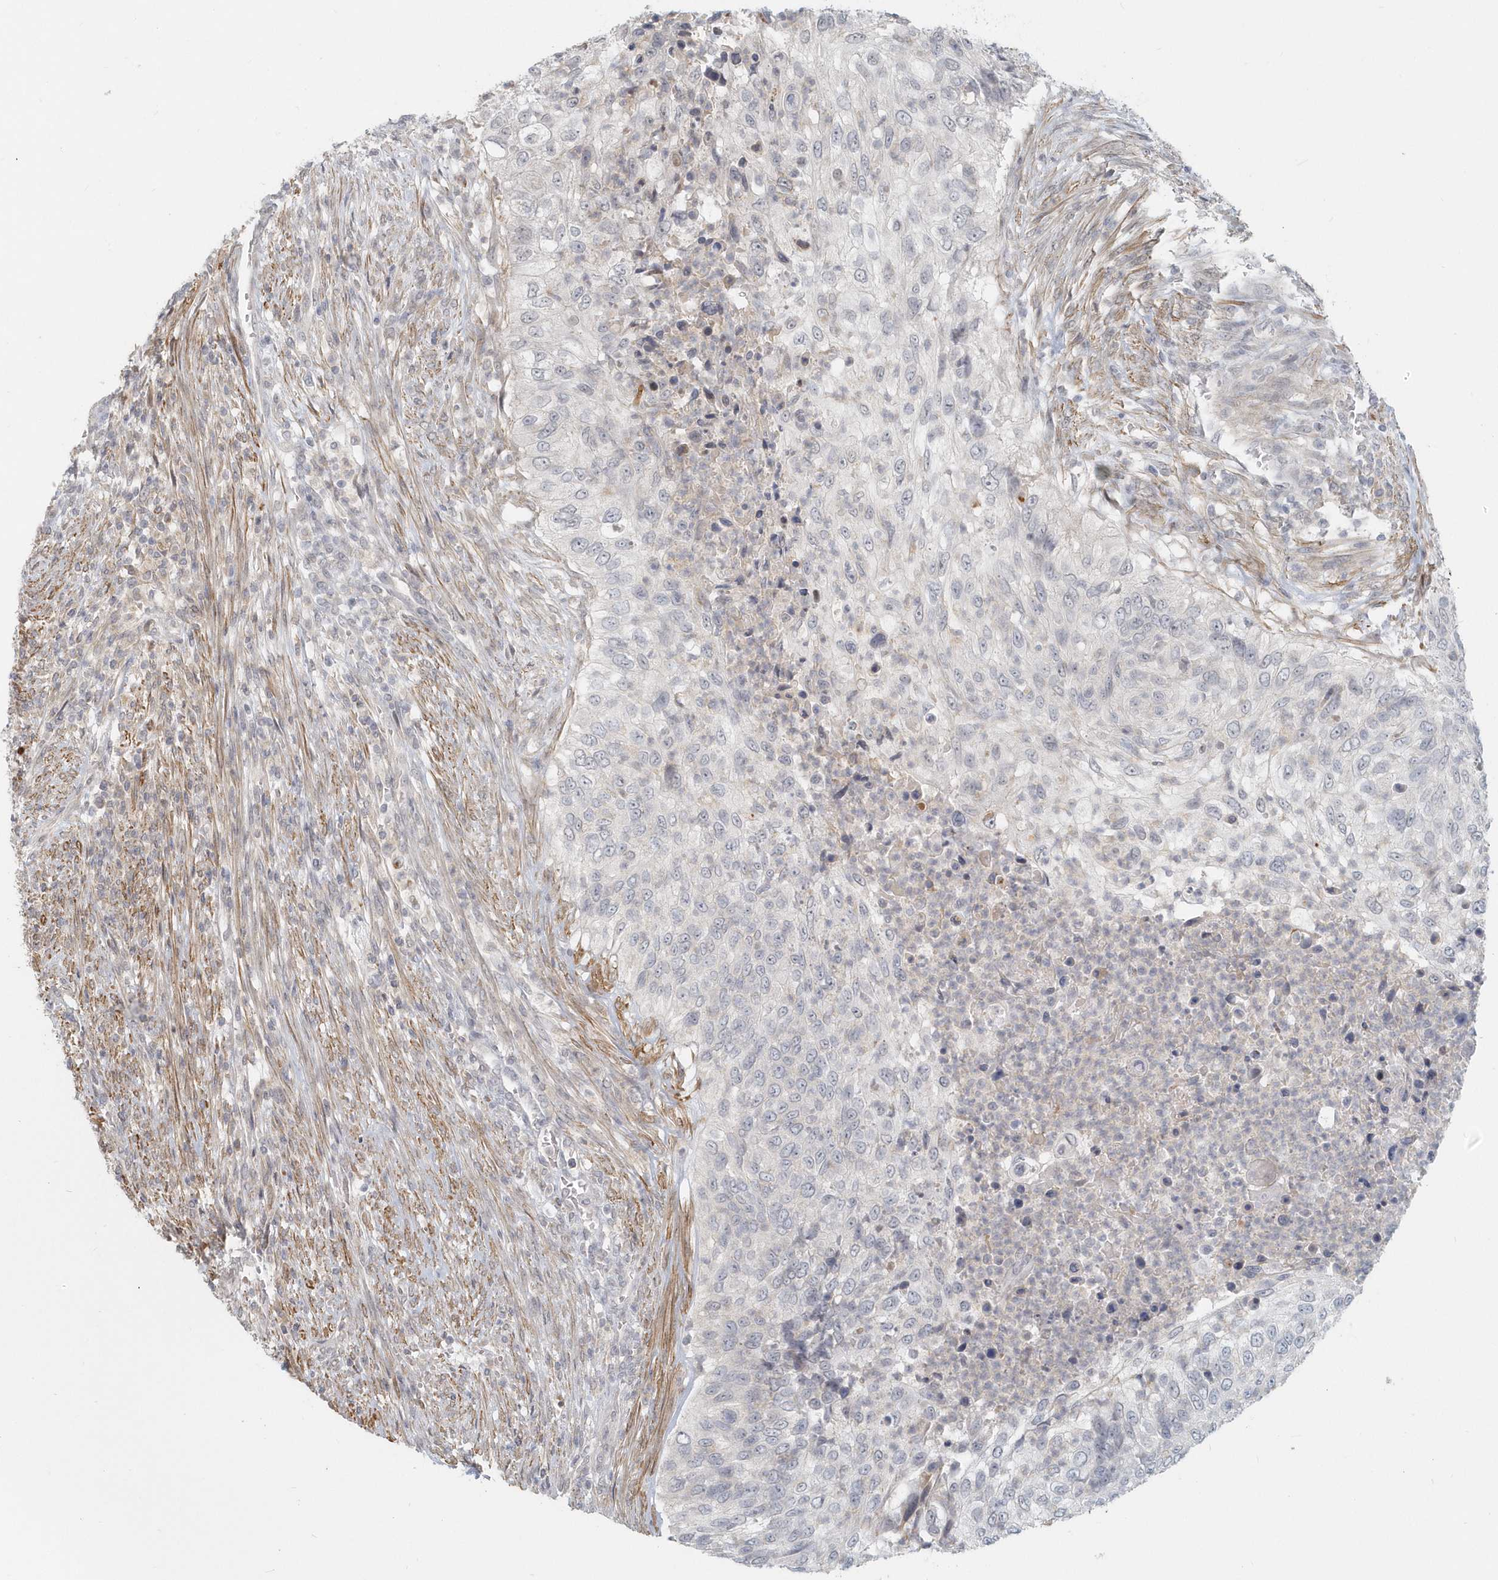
{"staining": {"intensity": "negative", "quantity": "none", "location": "none"}, "tissue": "urothelial cancer", "cell_type": "Tumor cells", "image_type": "cancer", "snomed": [{"axis": "morphology", "description": "Urothelial carcinoma, High grade"}, {"axis": "topography", "description": "Urinary bladder"}], "caption": "This is an immunohistochemistry micrograph of human urothelial cancer. There is no positivity in tumor cells.", "gene": "NAPB", "patient": {"sex": "female", "age": 60}}